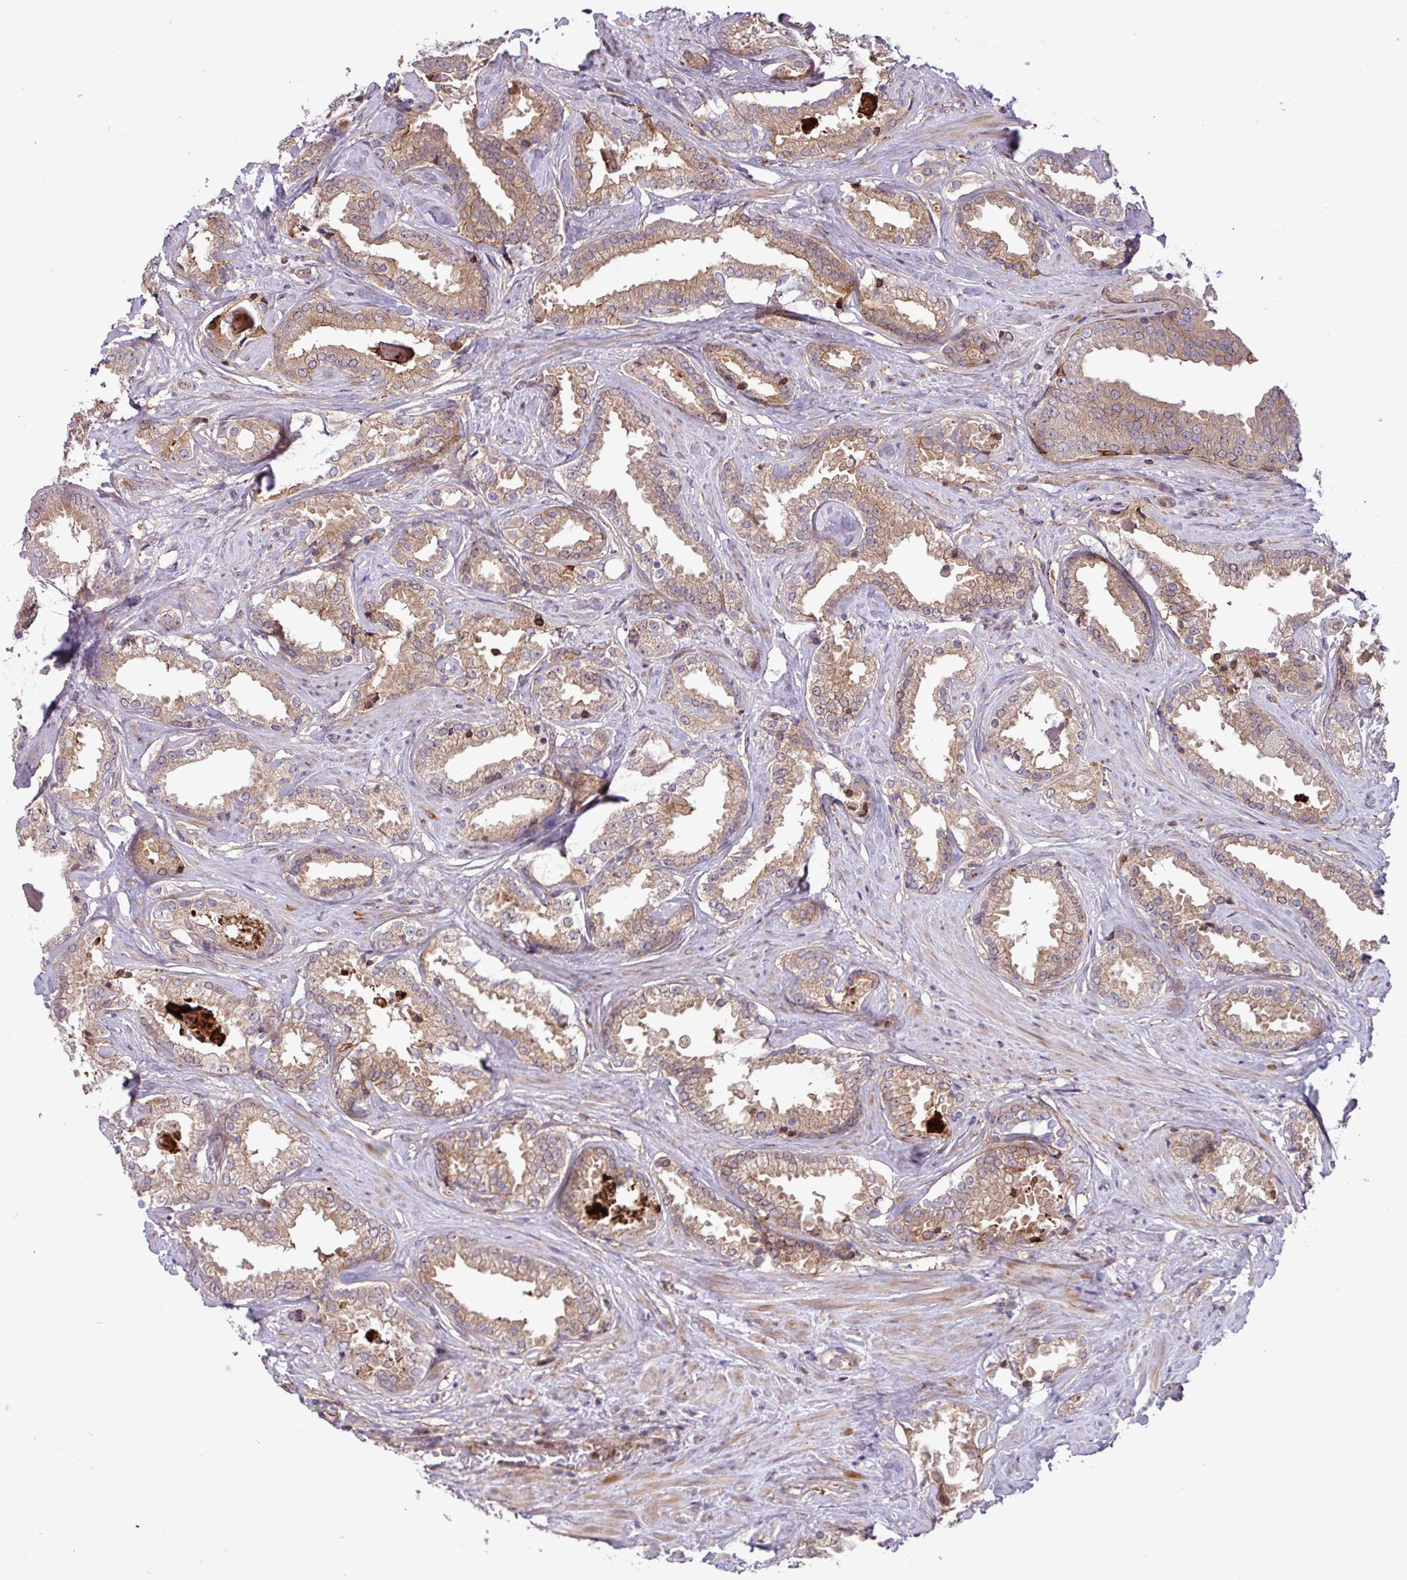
{"staining": {"intensity": "moderate", "quantity": ">75%", "location": "cytoplasmic/membranous"}, "tissue": "prostate cancer", "cell_type": "Tumor cells", "image_type": "cancer", "snomed": [{"axis": "morphology", "description": "Adenocarcinoma, Low grade"}, {"axis": "topography", "description": "Prostate"}], "caption": "Protein positivity by IHC reveals moderate cytoplasmic/membranous positivity in about >75% of tumor cells in prostate cancer (low-grade adenocarcinoma). Using DAB (3,3'-diaminobenzidine) (brown) and hematoxylin (blue) stains, captured at high magnification using brightfield microscopy.", "gene": "CNTRL", "patient": {"sex": "male", "age": 61}}